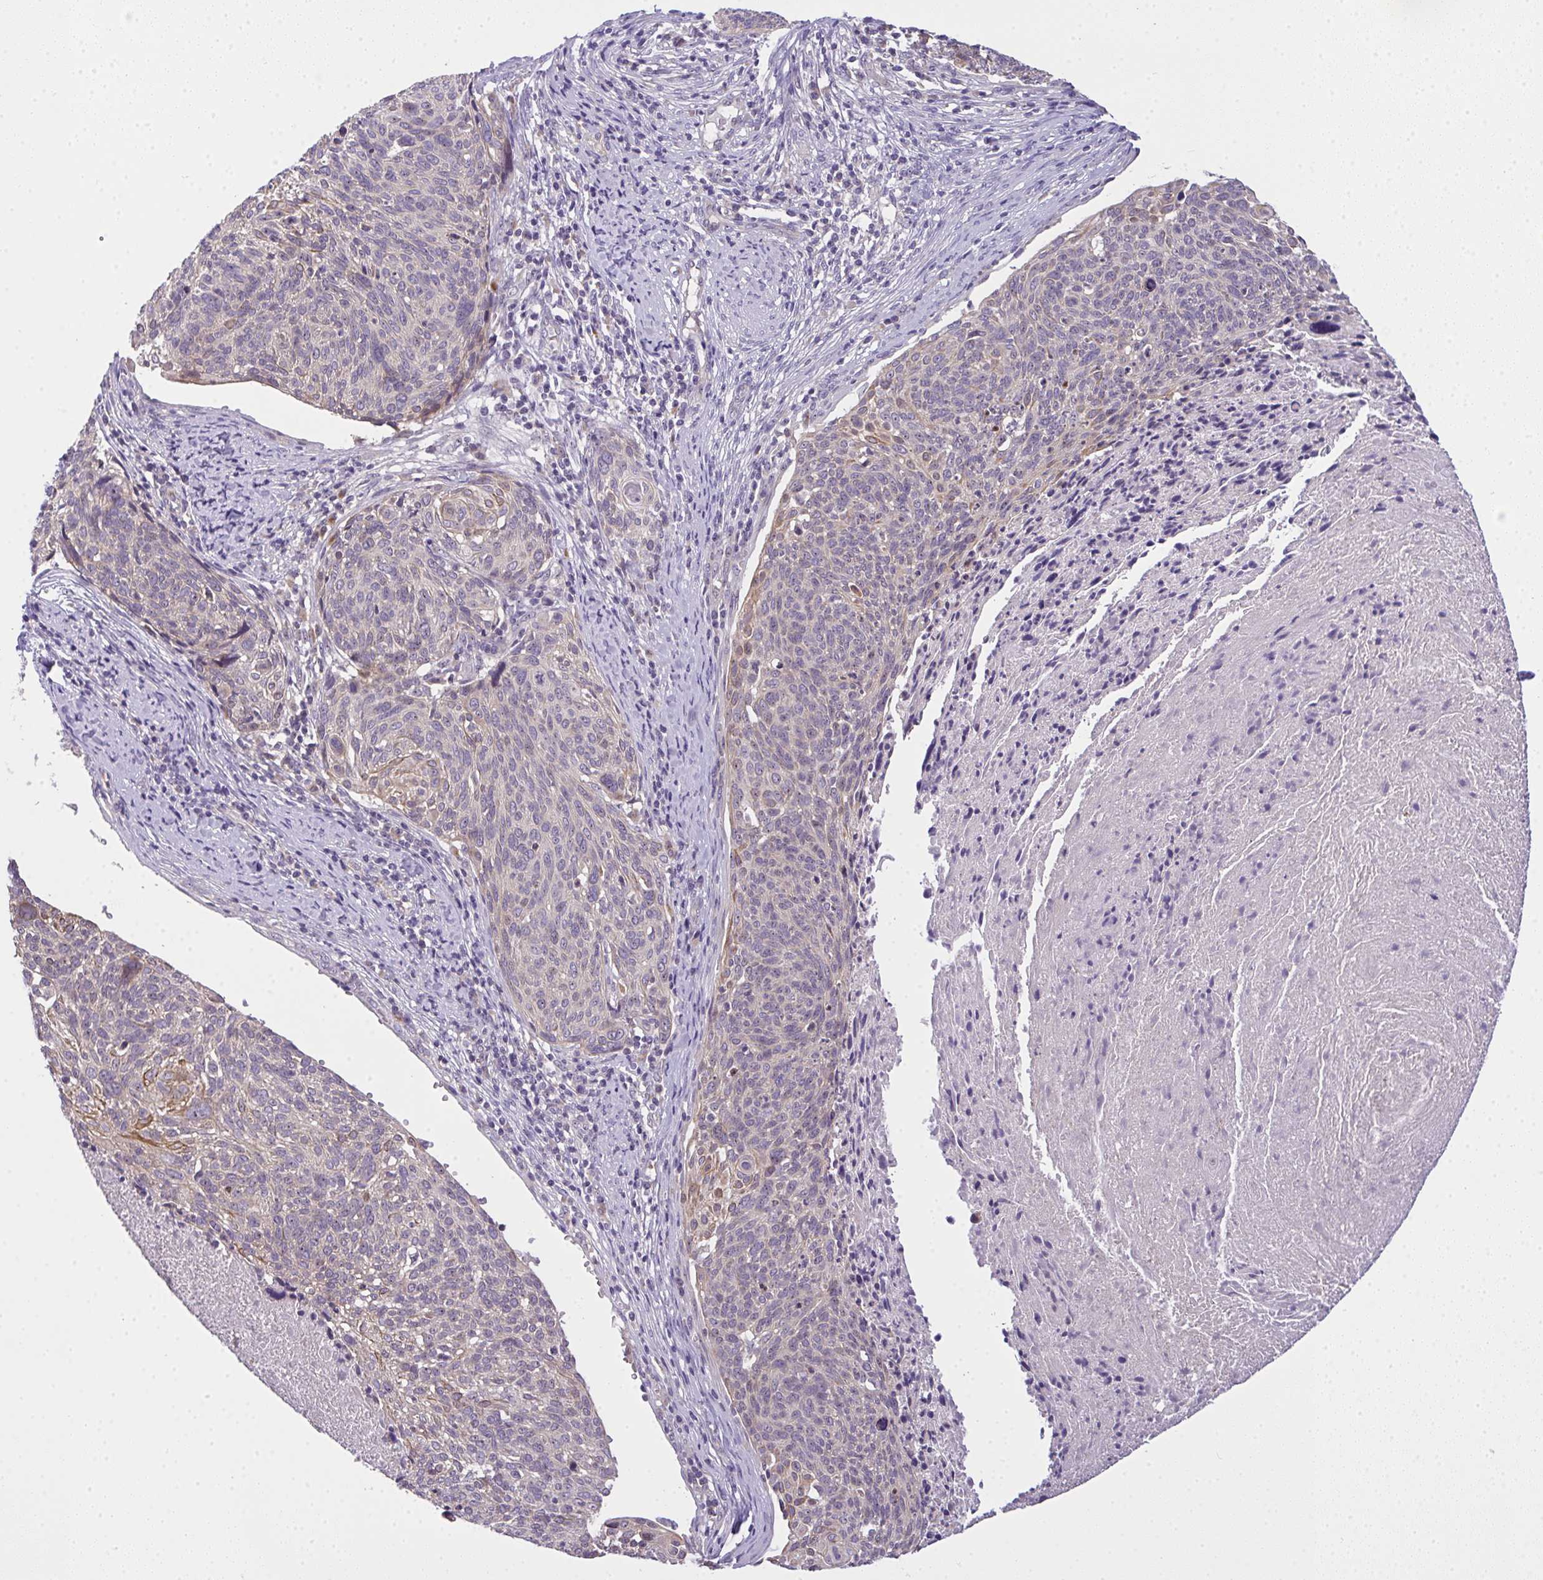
{"staining": {"intensity": "moderate", "quantity": "<25%", "location": "cytoplasmic/membranous"}, "tissue": "cervical cancer", "cell_type": "Tumor cells", "image_type": "cancer", "snomed": [{"axis": "morphology", "description": "Squamous cell carcinoma, NOS"}, {"axis": "topography", "description": "Cervix"}], "caption": "Protein expression by IHC reveals moderate cytoplasmic/membranous staining in approximately <25% of tumor cells in squamous cell carcinoma (cervical).", "gene": "NT5C1A", "patient": {"sex": "female", "age": 49}}